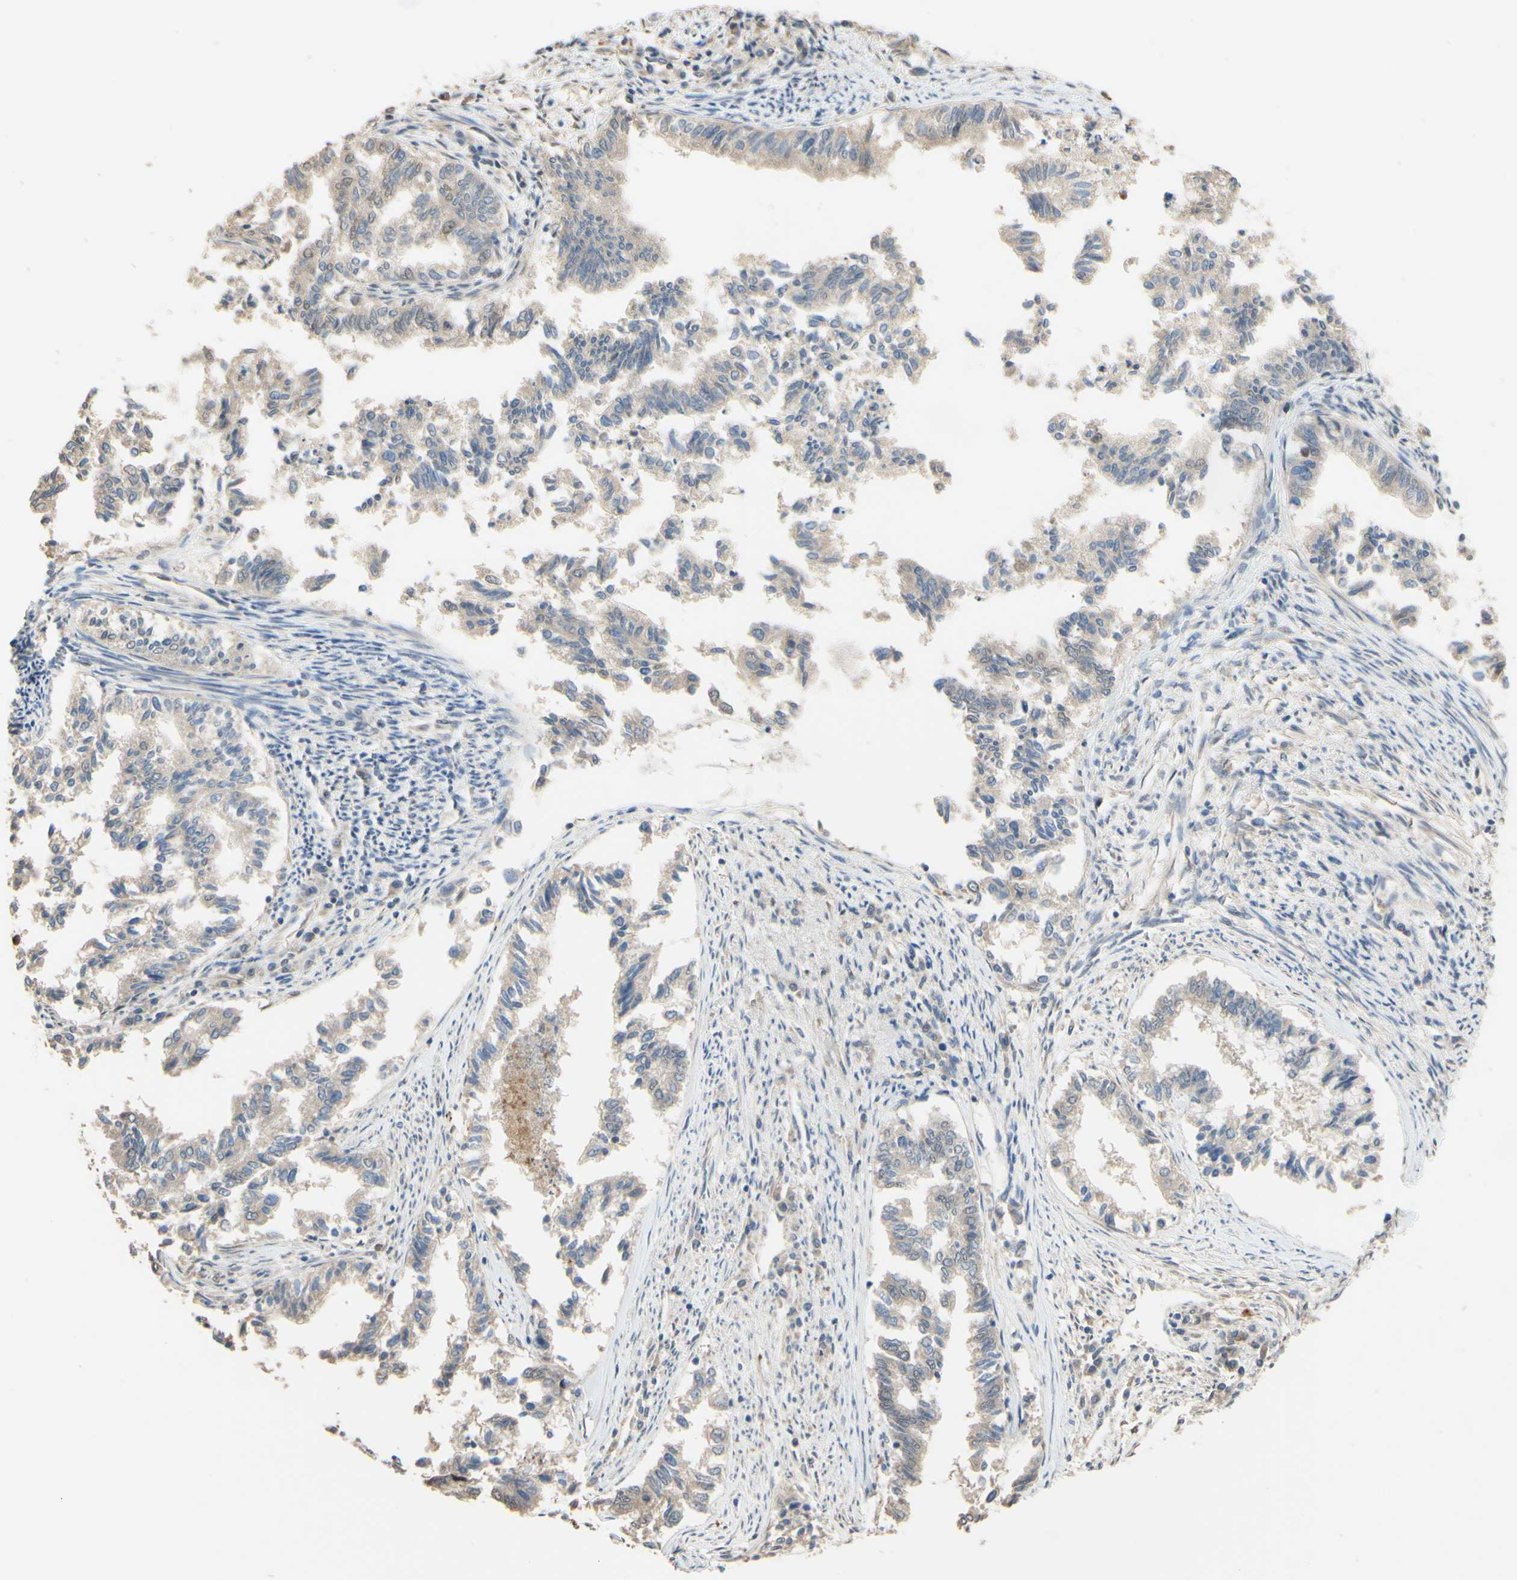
{"staining": {"intensity": "weak", "quantity": "<25%", "location": "cytoplasmic/membranous"}, "tissue": "endometrial cancer", "cell_type": "Tumor cells", "image_type": "cancer", "snomed": [{"axis": "morphology", "description": "Necrosis, NOS"}, {"axis": "morphology", "description": "Adenocarcinoma, NOS"}, {"axis": "topography", "description": "Endometrium"}], "caption": "Tumor cells show no significant protein positivity in adenocarcinoma (endometrial).", "gene": "SMIM19", "patient": {"sex": "female", "age": 79}}